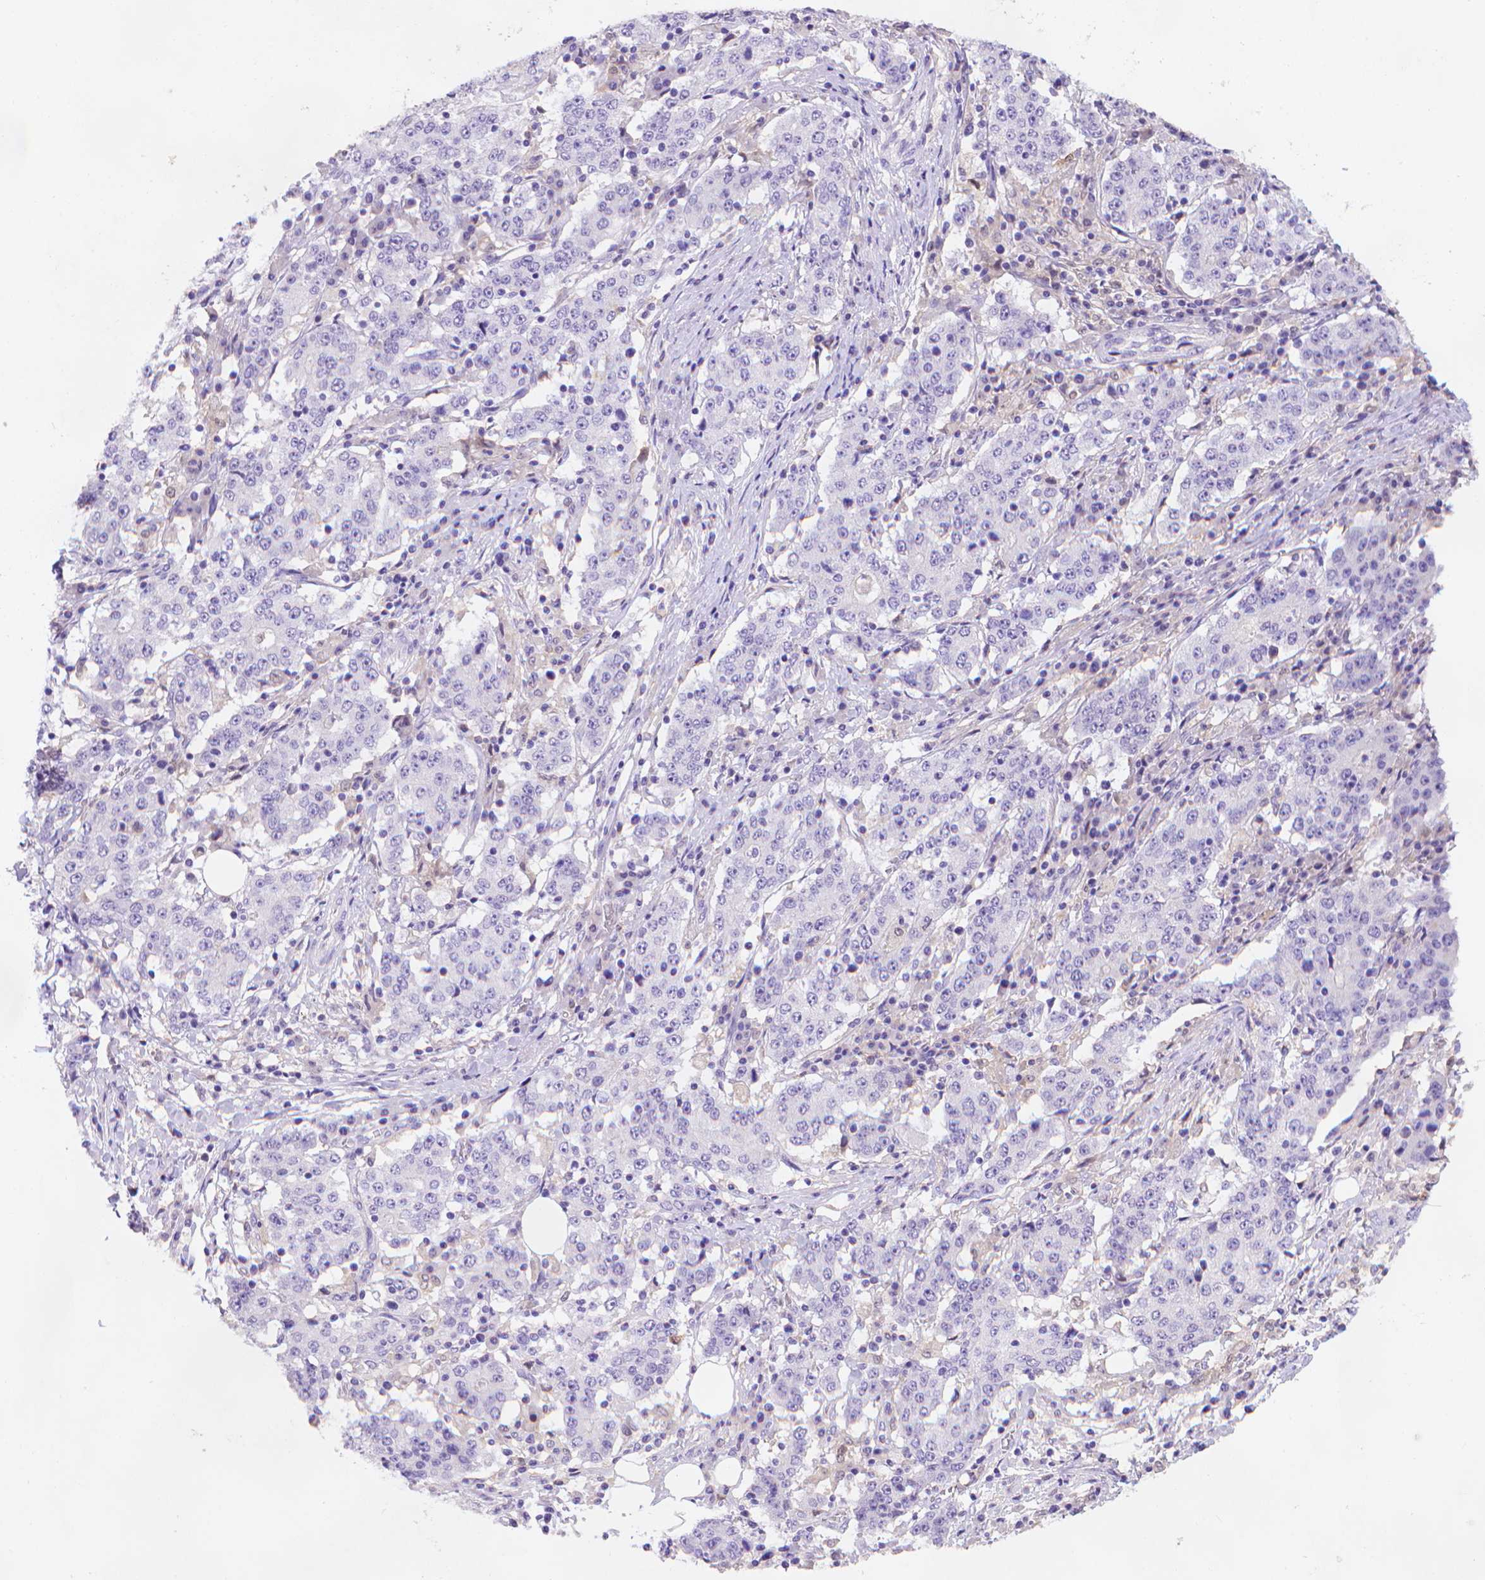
{"staining": {"intensity": "negative", "quantity": "none", "location": "none"}, "tissue": "stomach cancer", "cell_type": "Tumor cells", "image_type": "cancer", "snomed": [{"axis": "morphology", "description": "Adenocarcinoma, NOS"}, {"axis": "topography", "description": "Stomach"}], "caption": "Immunohistochemical staining of human adenocarcinoma (stomach) reveals no significant staining in tumor cells. The staining is performed using DAB brown chromogen with nuclei counter-stained in using hematoxylin.", "gene": "FGD2", "patient": {"sex": "male", "age": 59}}